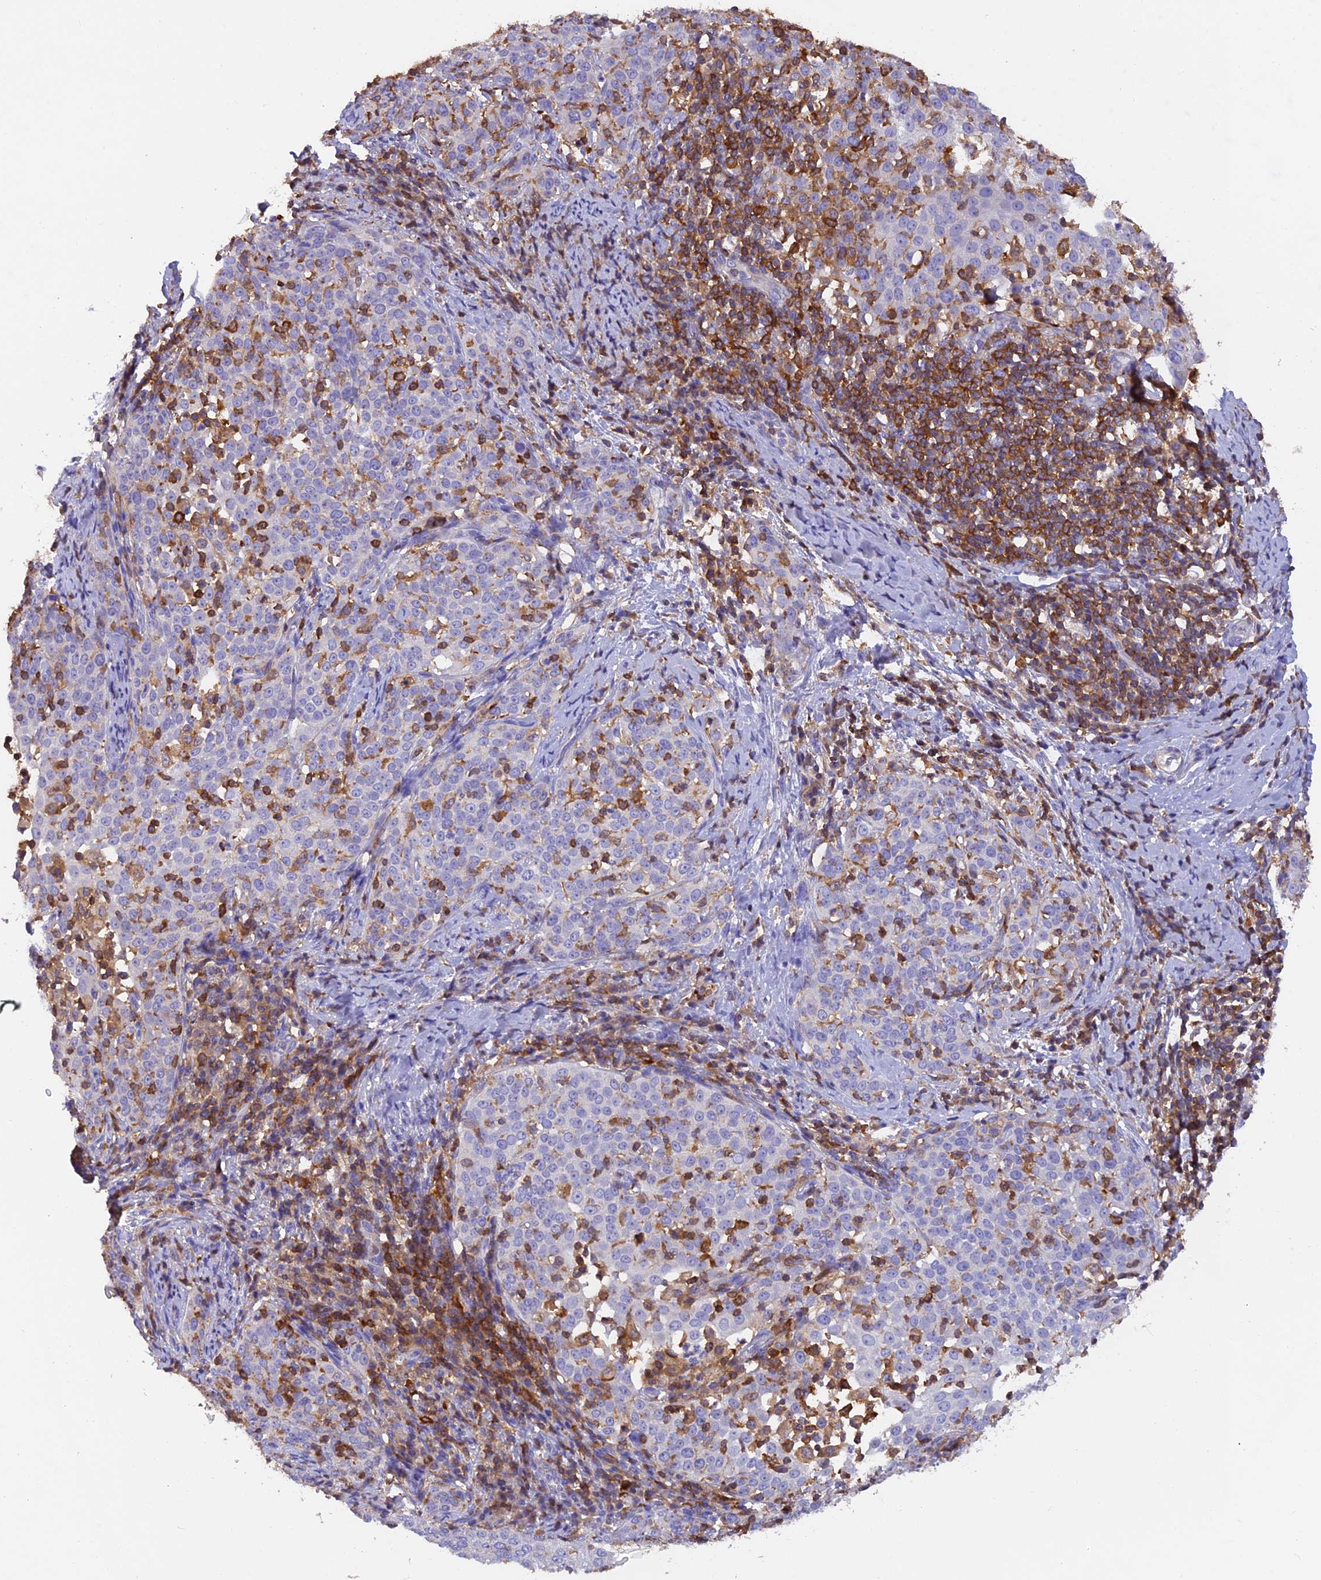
{"staining": {"intensity": "negative", "quantity": "none", "location": "none"}, "tissue": "cervical cancer", "cell_type": "Tumor cells", "image_type": "cancer", "snomed": [{"axis": "morphology", "description": "Squamous cell carcinoma, NOS"}, {"axis": "topography", "description": "Cervix"}], "caption": "The histopathology image reveals no significant positivity in tumor cells of squamous cell carcinoma (cervical). (DAB (3,3'-diaminobenzidine) IHC, high magnification).", "gene": "LPXN", "patient": {"sex": "female", "age": 57}}